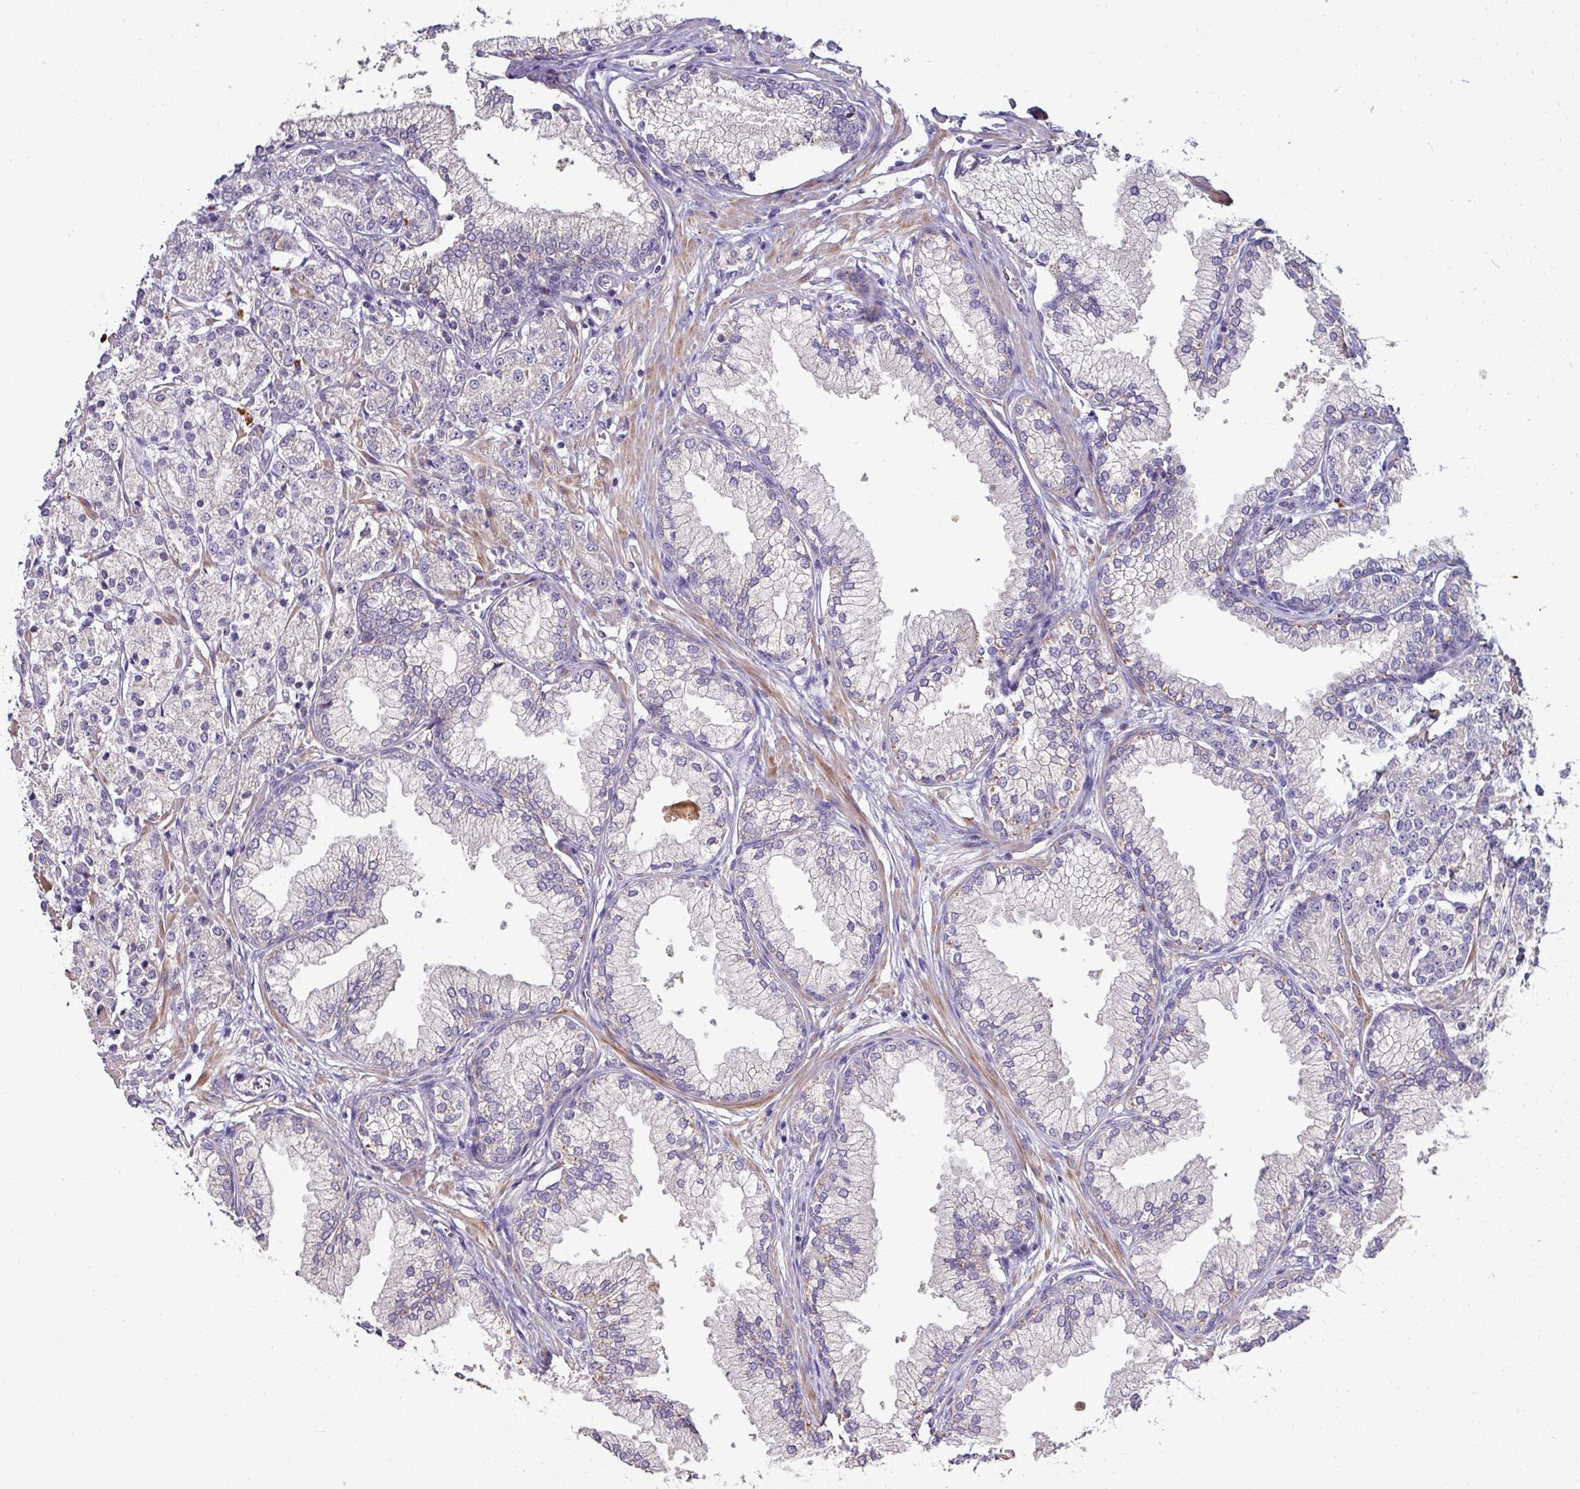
{"staining": {"intensity": "negative", "quantity": "none", "location": "none"}, "tissue": "prostate cancer", "cell_type": "Tumor cells", "image_type": "cancer", "snomed": [{"axis": "morphology", "description": "Adenocarcinoma, High grade"}, {"axis": "topography", "description": "Prostate"}], "caption": "A high-resolution photomicrograph shows immunohistochemistry staining of prostate high-grade adenocarcinoma, which shows no significant expression in tumor cells.", "gene": "AEBP2", "patient": {"sex": "male", "age": 69}}